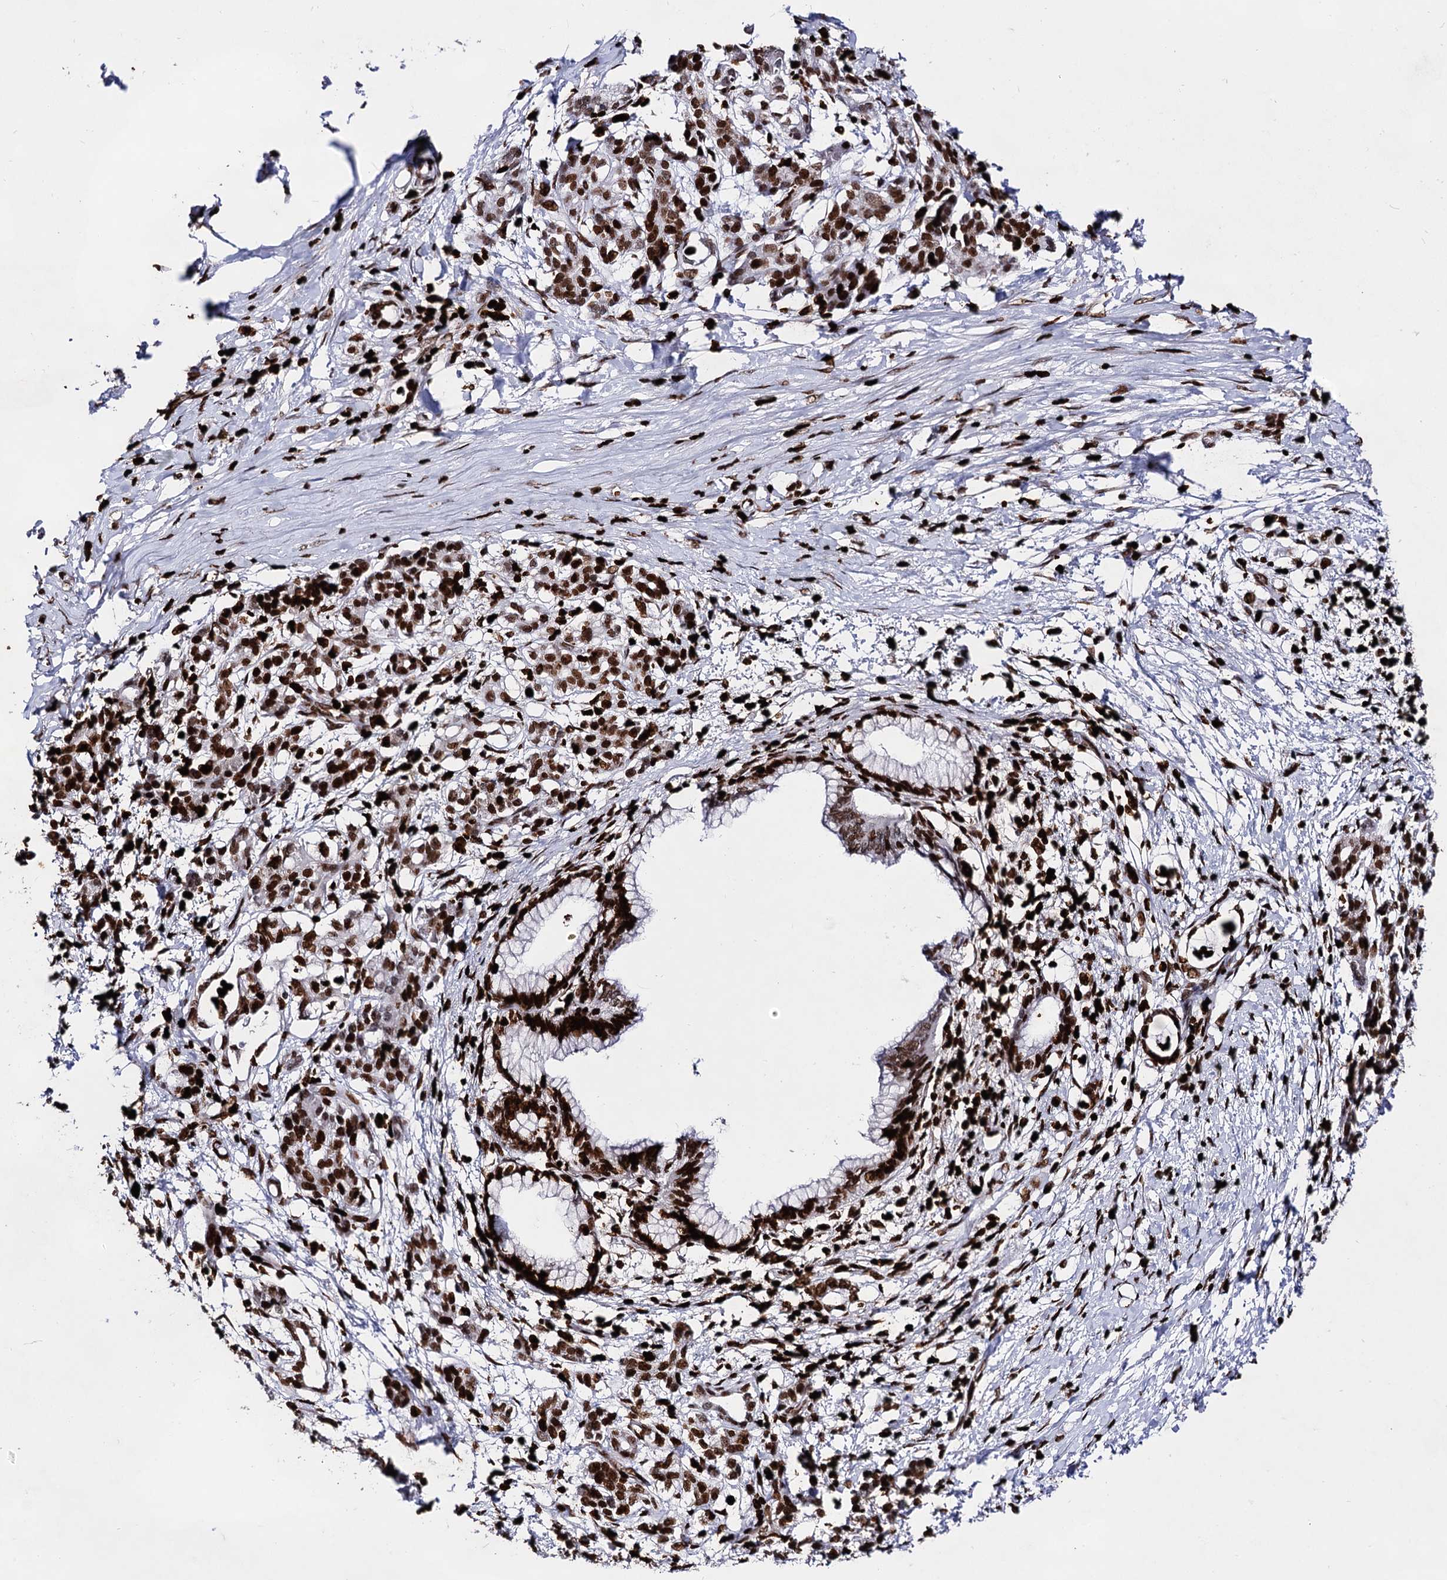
{"staining": {"intensity": "strong", "quantity": ">75%", "location": "nuclear"}, "tissue": "pancreatic cancer", "cell_type": "Tumor cells", "image_type": "cancer", "snomed": [{"axis": "morphology", "description": "Adenocarcinoma, NOS"}, {"axis": "topography", "description": "Pancreas"}], "caption": "This is an image of immunohistochemistry staining of pancreatic cancer, which shows strong positivity in the nuclear of tumor cells.", "gene": "HMGB2", "patient": {"sex": "female", "age": 55}}